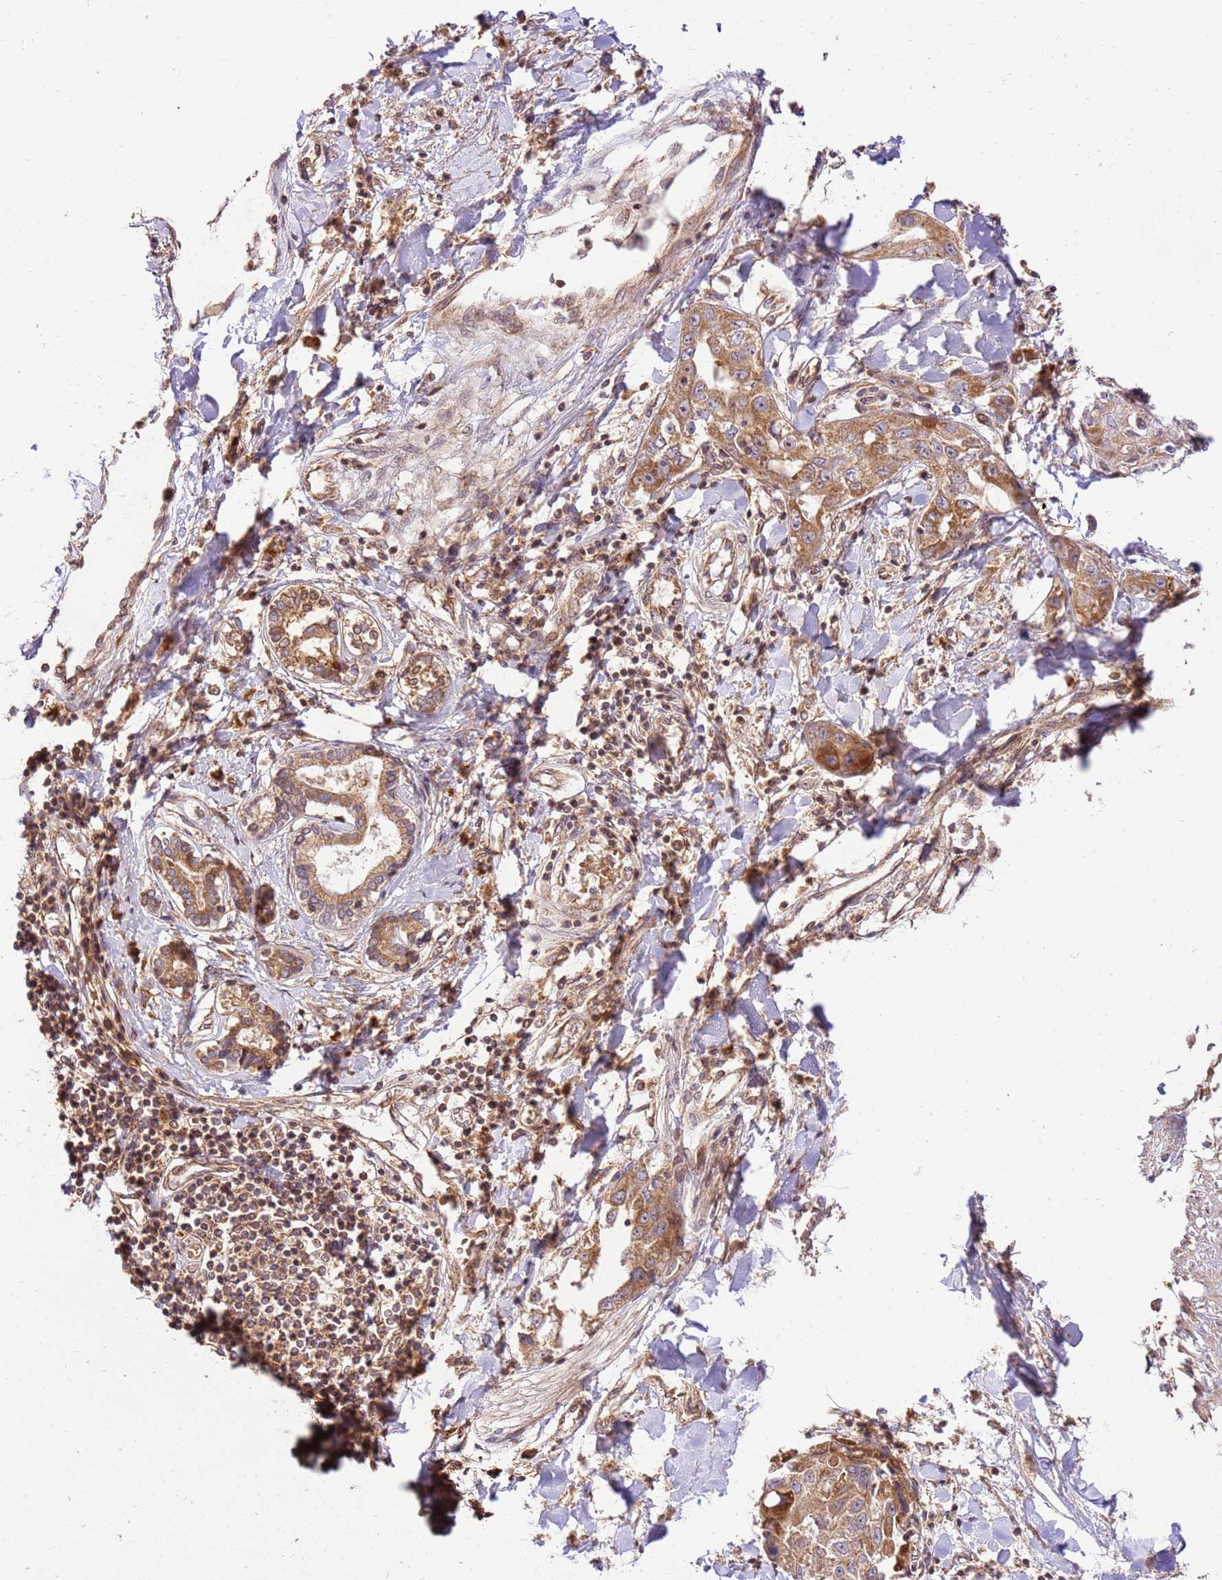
{"staining": {"intensity": "moderate", "quantity": ">75%", "location": "cytoplasmic/membranous"}, "tissue": "liver cancer", "cell_type": "Tumor cells", "image_type": "cancer", "snomed": [{"axis": "morphology", "description": "Cholangiocarcinoma"}, {"axis": "topography", "description": "Liver"}], "caption": "A brown stain shows moderate cytoplasmic/membranous positivity of a protein in human cholangiocarcinoma (liver) tumor cells.", "gene": "SPATA2L", "patient": {"sex": "male", "age": 59}}